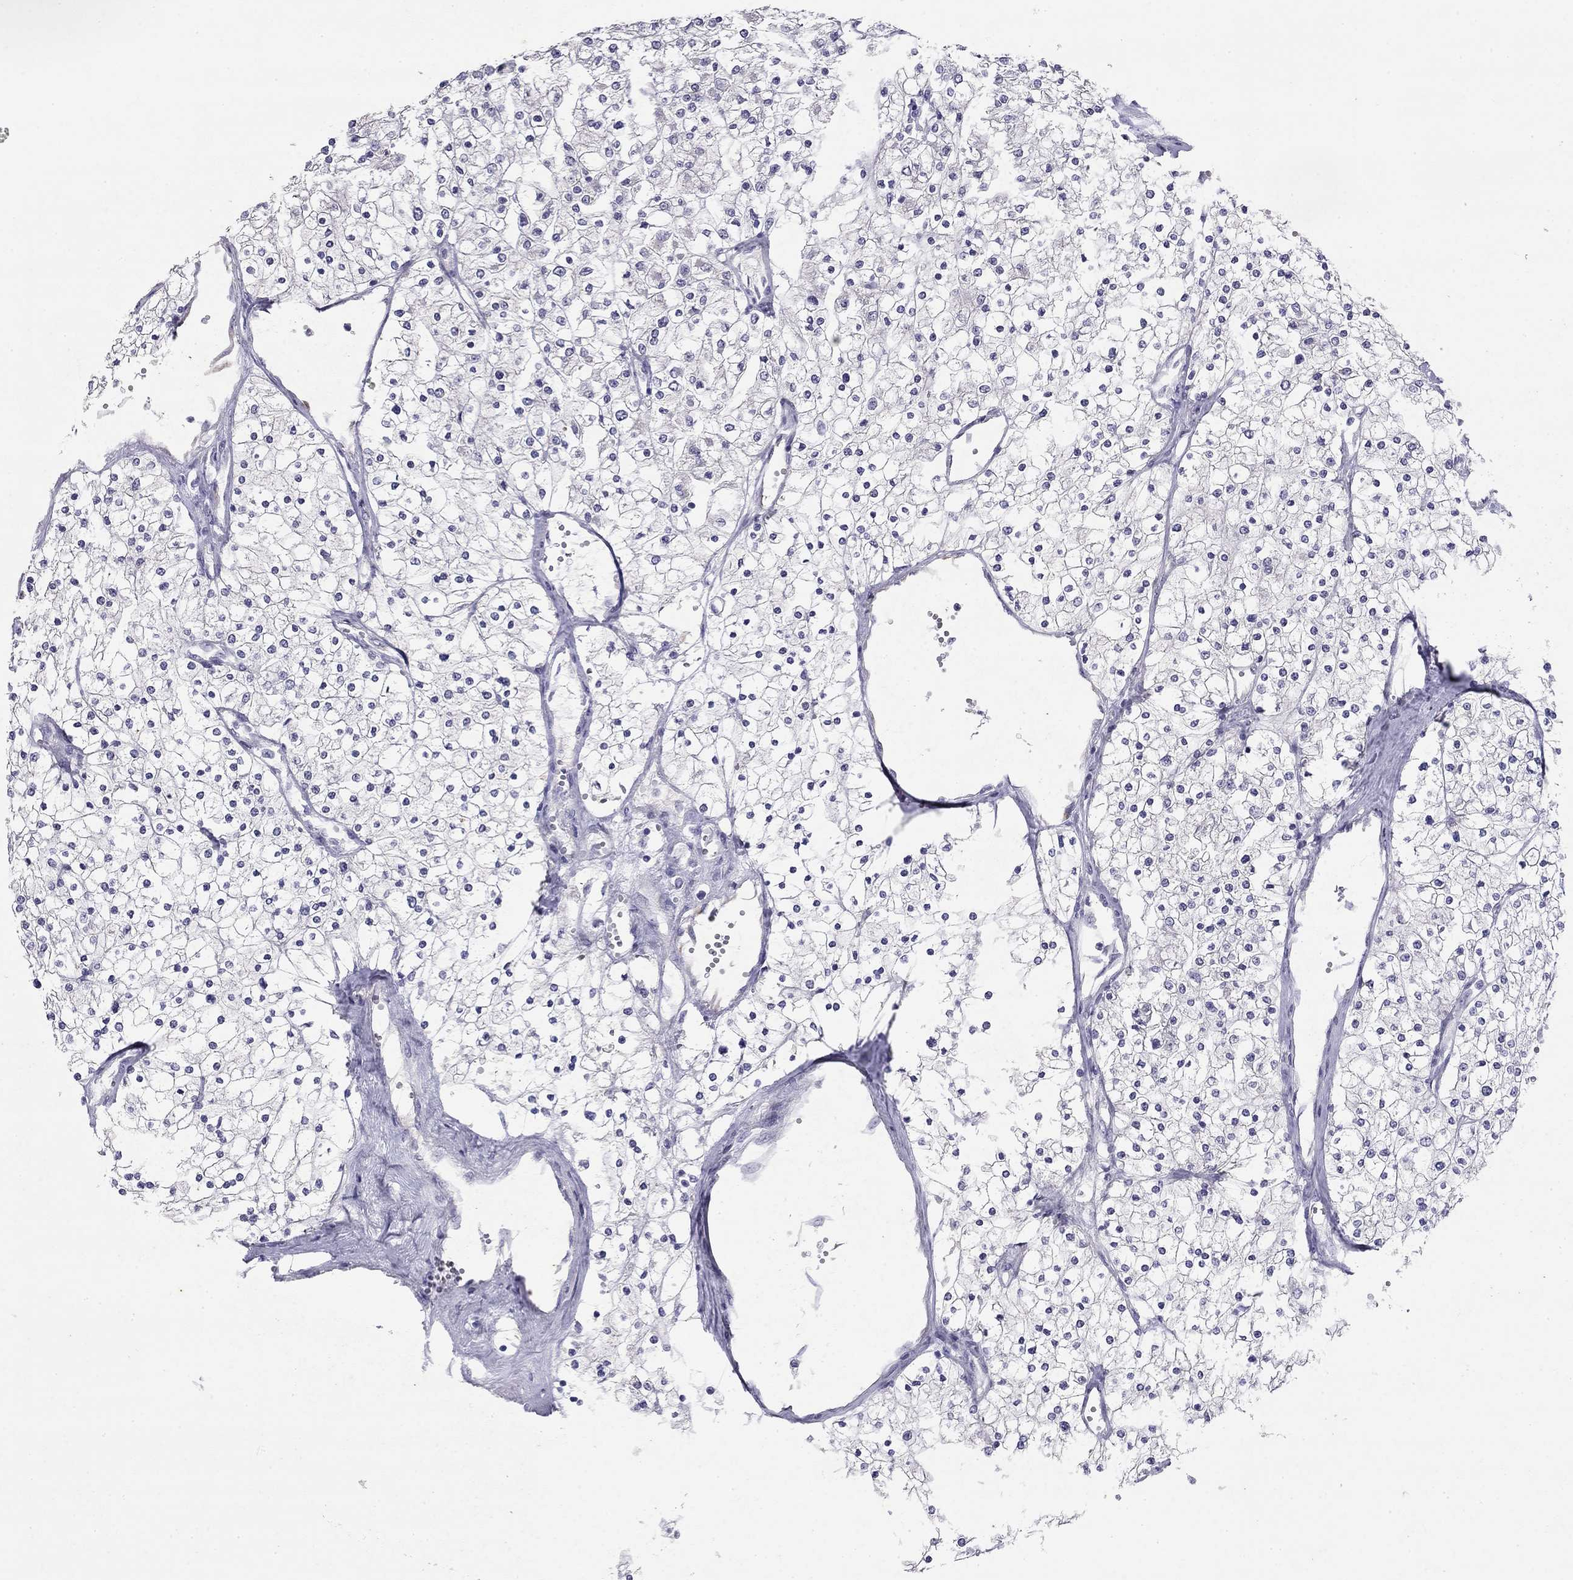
{"staining": {"intensity": "negative", "quantity": "none", "location": "none"}, "tissue": "renal cancer", "cell_type": "Tumor cells", "image_type": "cancer", "snomed": [{"axis": "morphology", "description": "Adenocarcinoma, NOS"}, {"axis": "topography", "description": "Kidney"}], "caption": "Immunohistochemical staining of human adenocarcinoma (renal) exhibits no significant expression in tumor cells. (DAB IHC with hematoxylin counter stain).", "gene": "RTL1", "patient": {"sex": "male", "age": 80}}